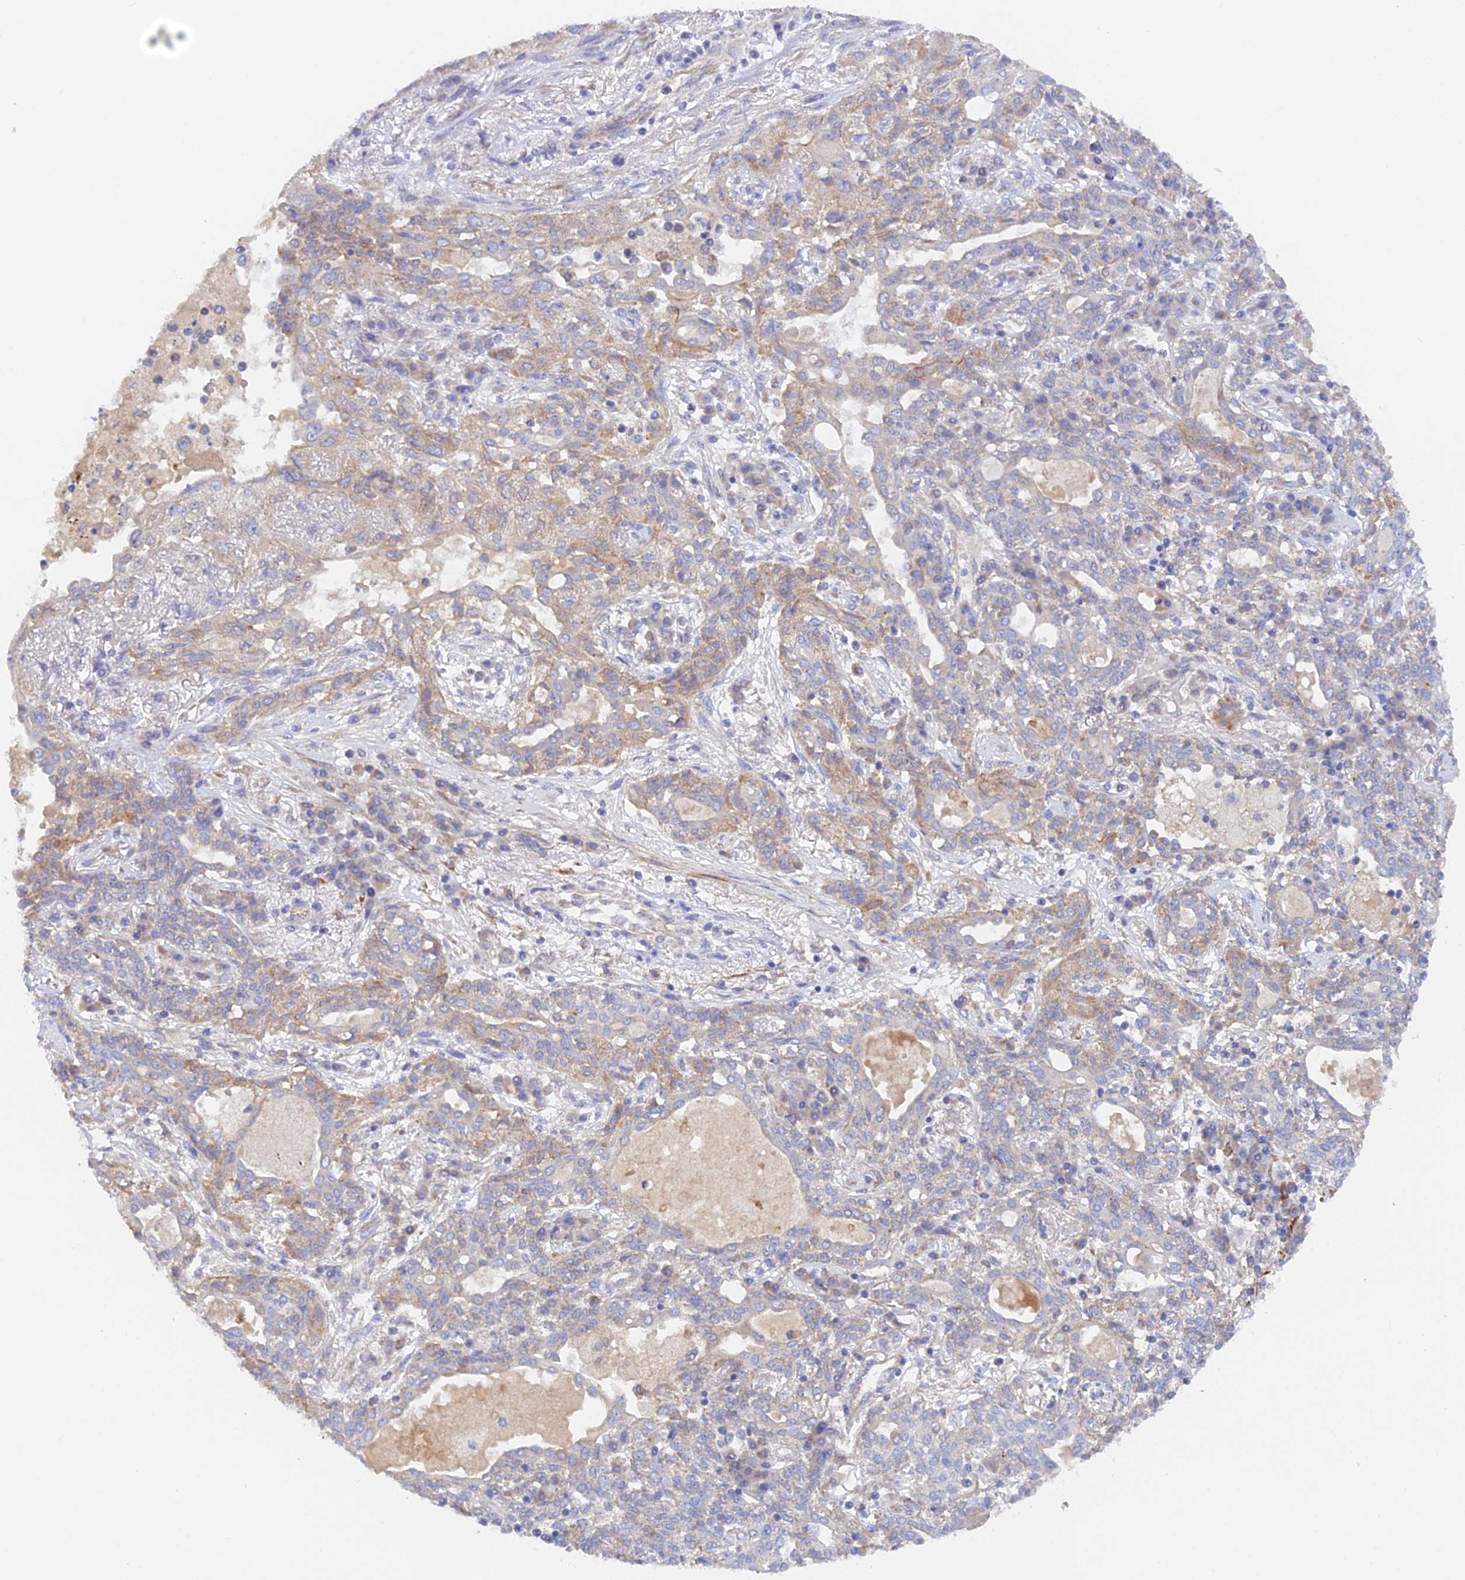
{"staining": {"intensity": "moderate", "quantity": "<25%", "location": "cytoplasmic/membranous"}, "tissue": "lung cancer", "cell_type": "Tumor cells", "image_type": "cancer", "snomed": [{"axis": "morphology", "description": "Squamous cell carcinoma, NOS"}, {"axis": "topography", "description": "Lung"}], "caption": "Lung cancer stained for a protein shows moderate cytoplasmic/membranous positivity in tumor cells.", "gene": "RANBP6", "patient": {"sex": "female", "age": 70}}